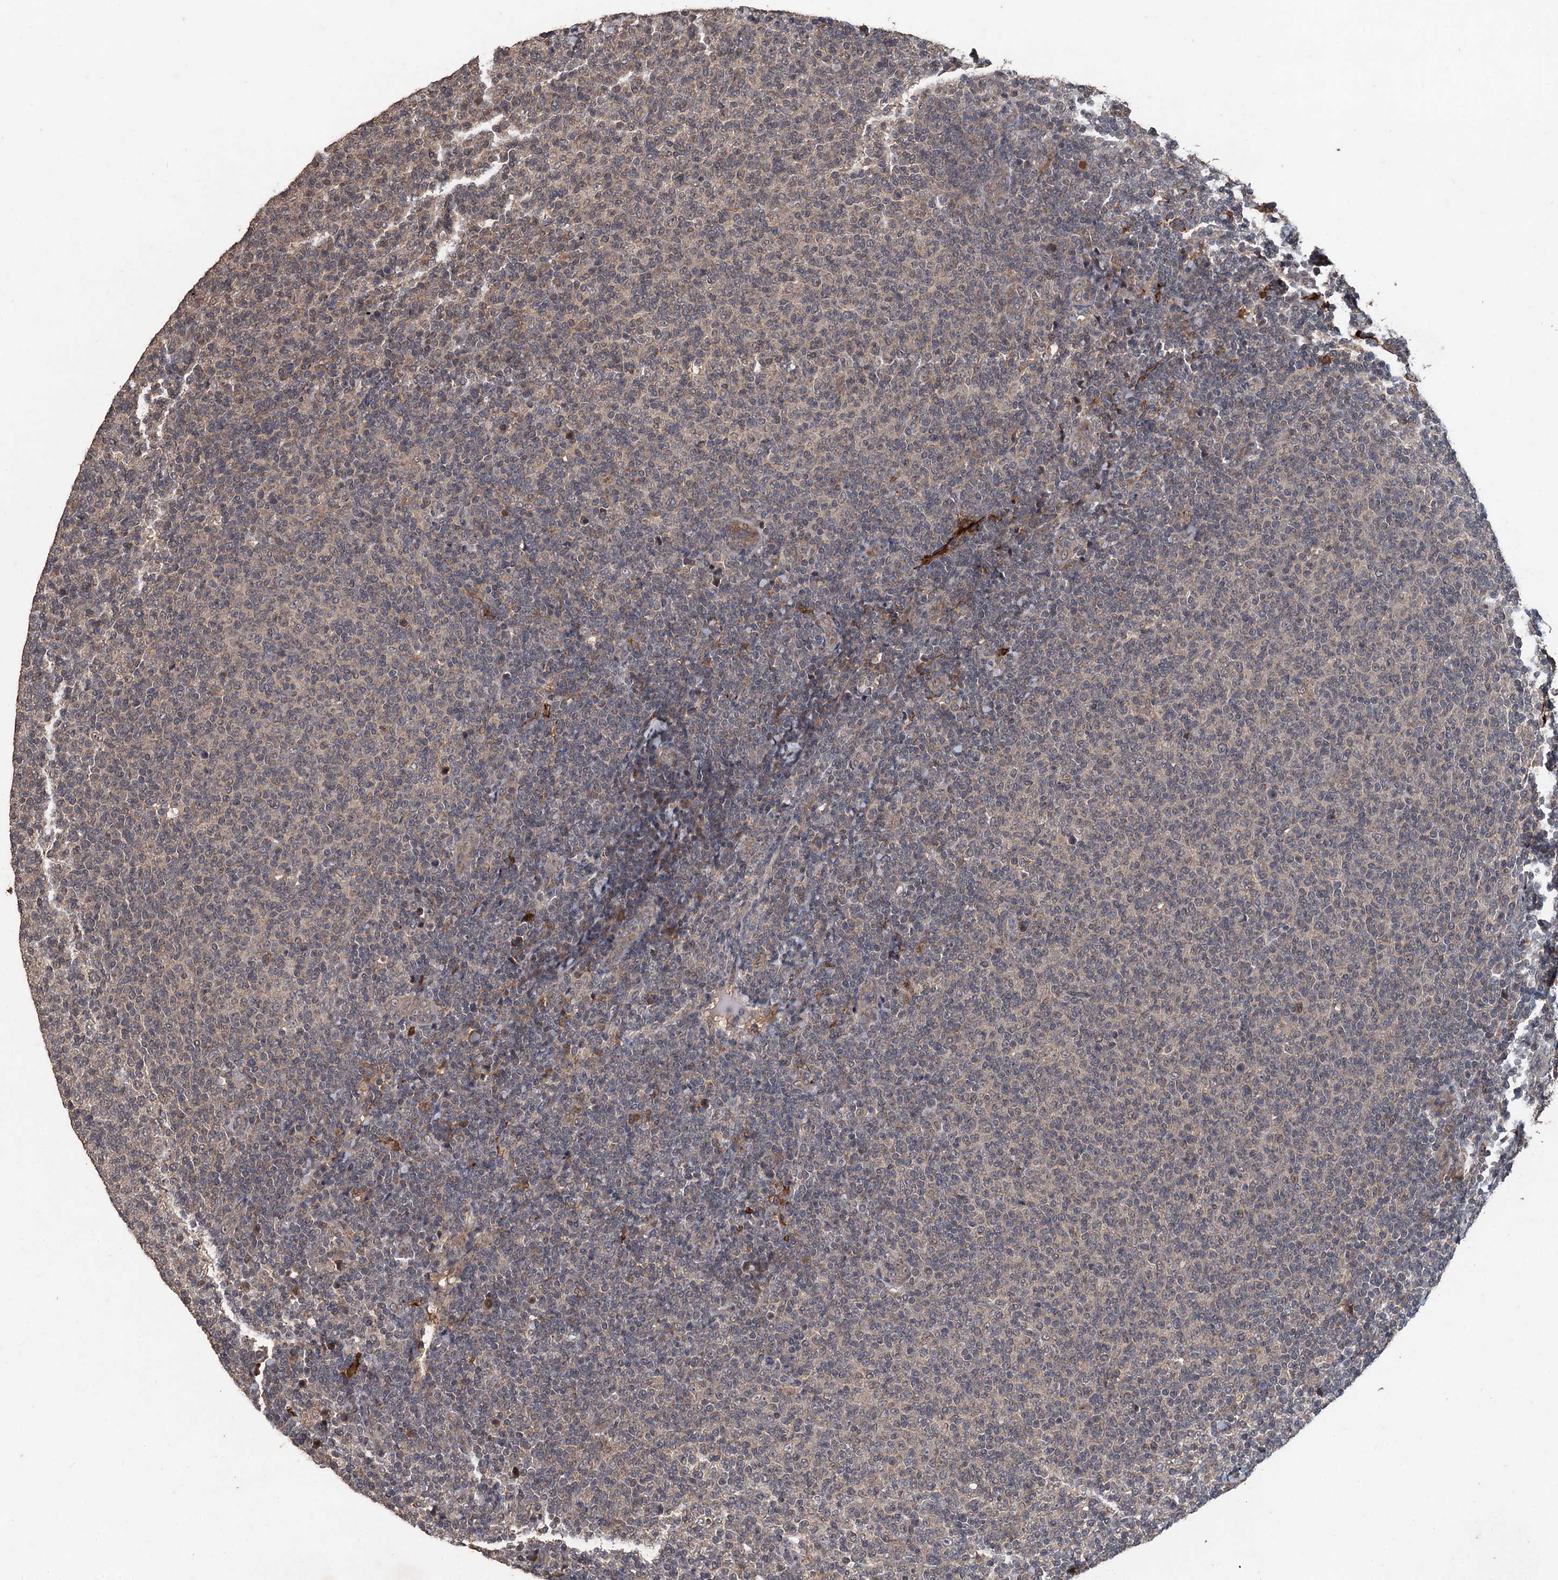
{"staining": {"intensity": "weak", "quantity": "<25%", "location": "cytoplasmic/membranous,nuclear"}, "tissue": "lymphoma", "cell_type": "Tumor cells", "image_type": "cancer", "snomed": [{"axis": "morphology", "description": "Malignant lymphoma, non-Hodgkin's type, Low grade"}, {"axis": "topography", "description": "Lymph node"}], "caption": "The micrograph displays no significant staining in tumor cells of lymphoma.", "gene": "ZNF438", "patient": {"sex": "male", "age": 66}}